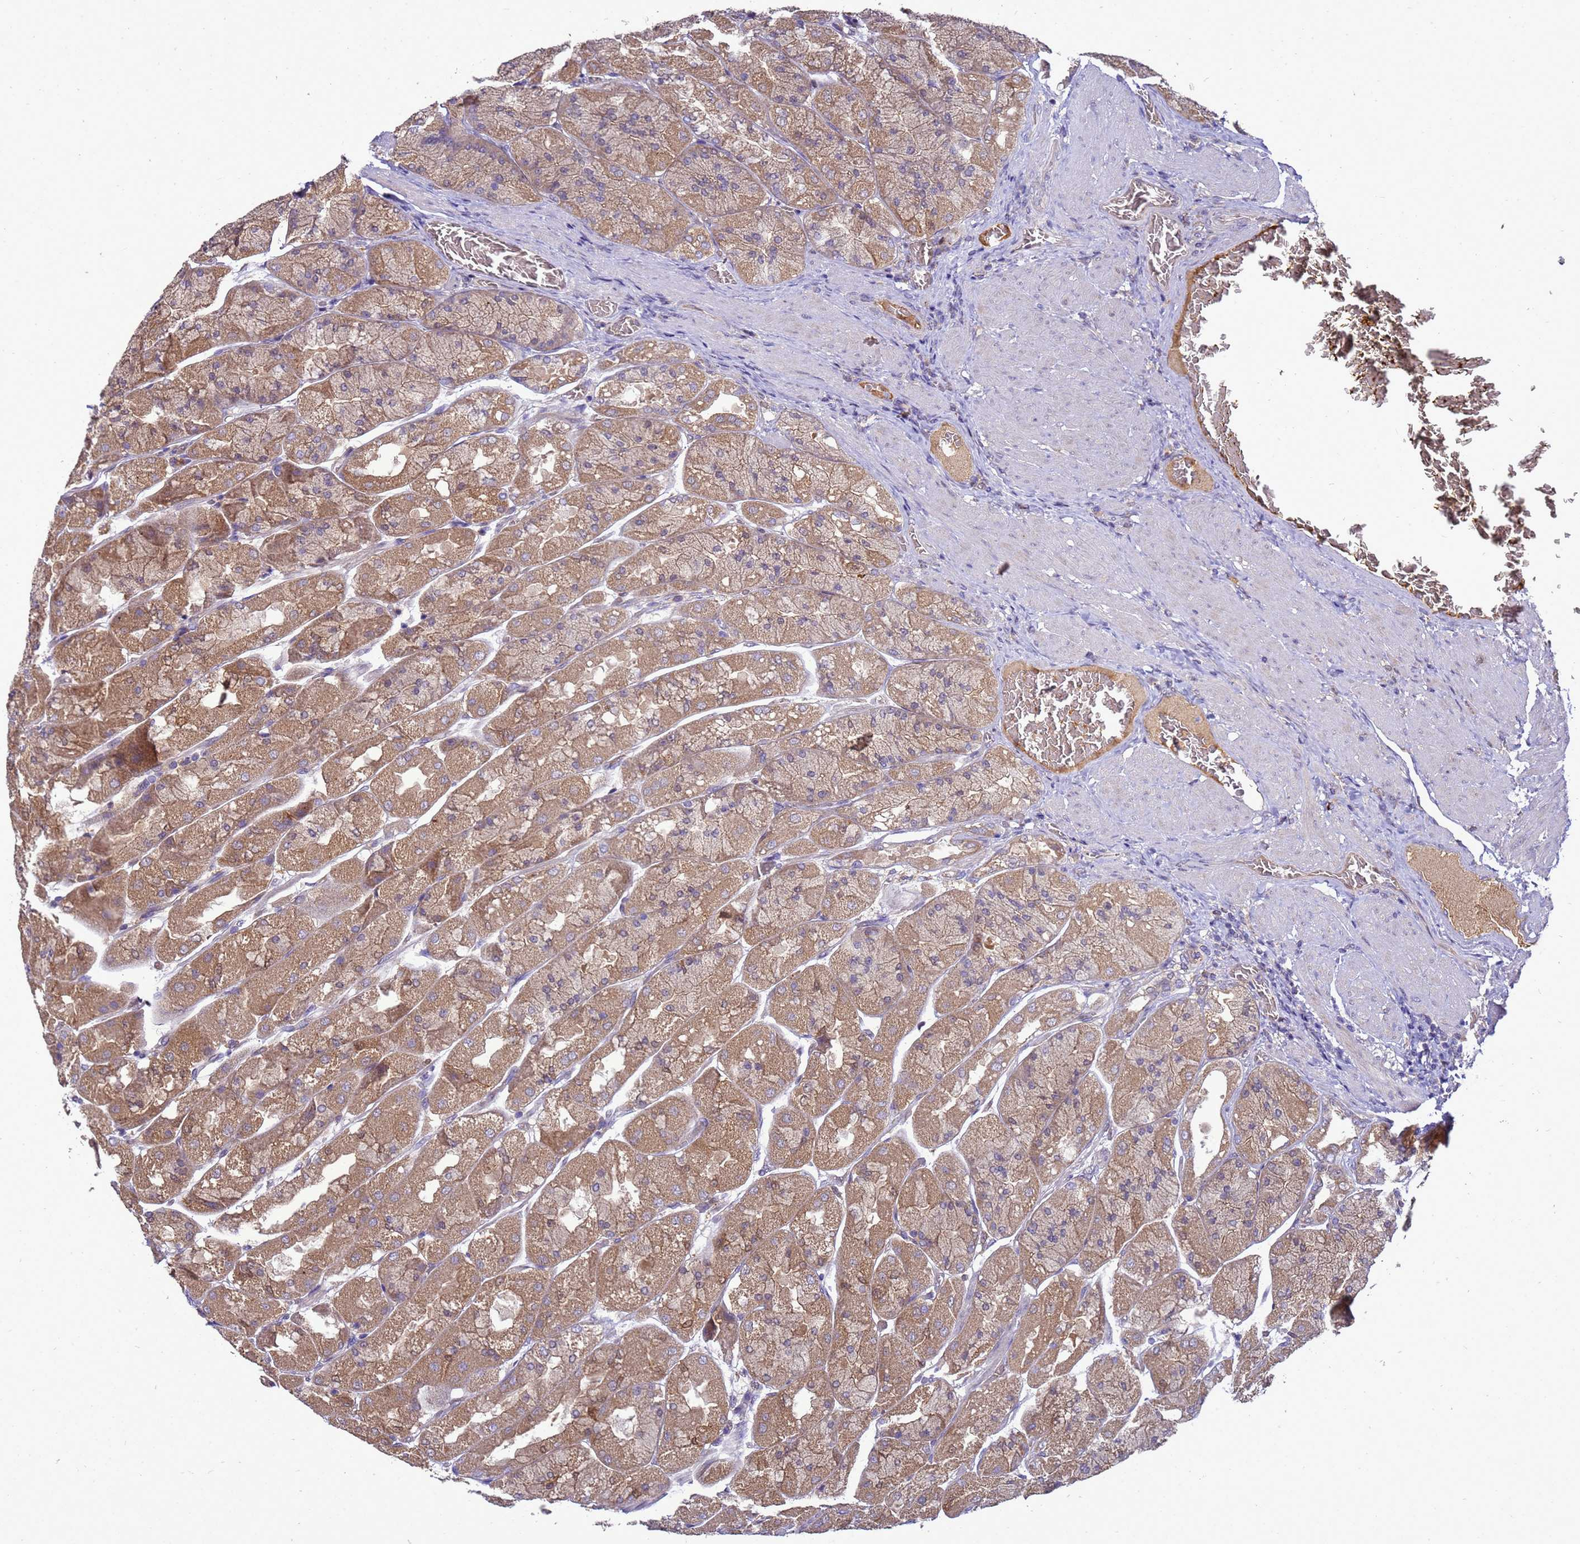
{"staining": {"intensity": "strong", "quantity": ">75%", "location": "cytoplasmic/membranous"}, "tissue": "stomach", "cell_type": "Glandular cells", "image_type": "normal", "snomed": [{"axis": "morphology", "description": "Normal tissue, NOS"}, {"axis": "topography", "description": "Stomach"}], "caption": "The micrograph demonstrates staining of unremarkable stomach, revealing strong cytoplasmic/membranous protein positivity (brown color) within glandular cells. The protein of interest is shown in brown color, while the nuclei are stained blue.", "gene": "EIF4EBP3", "patient": {"sex": "female", "age": 61}}